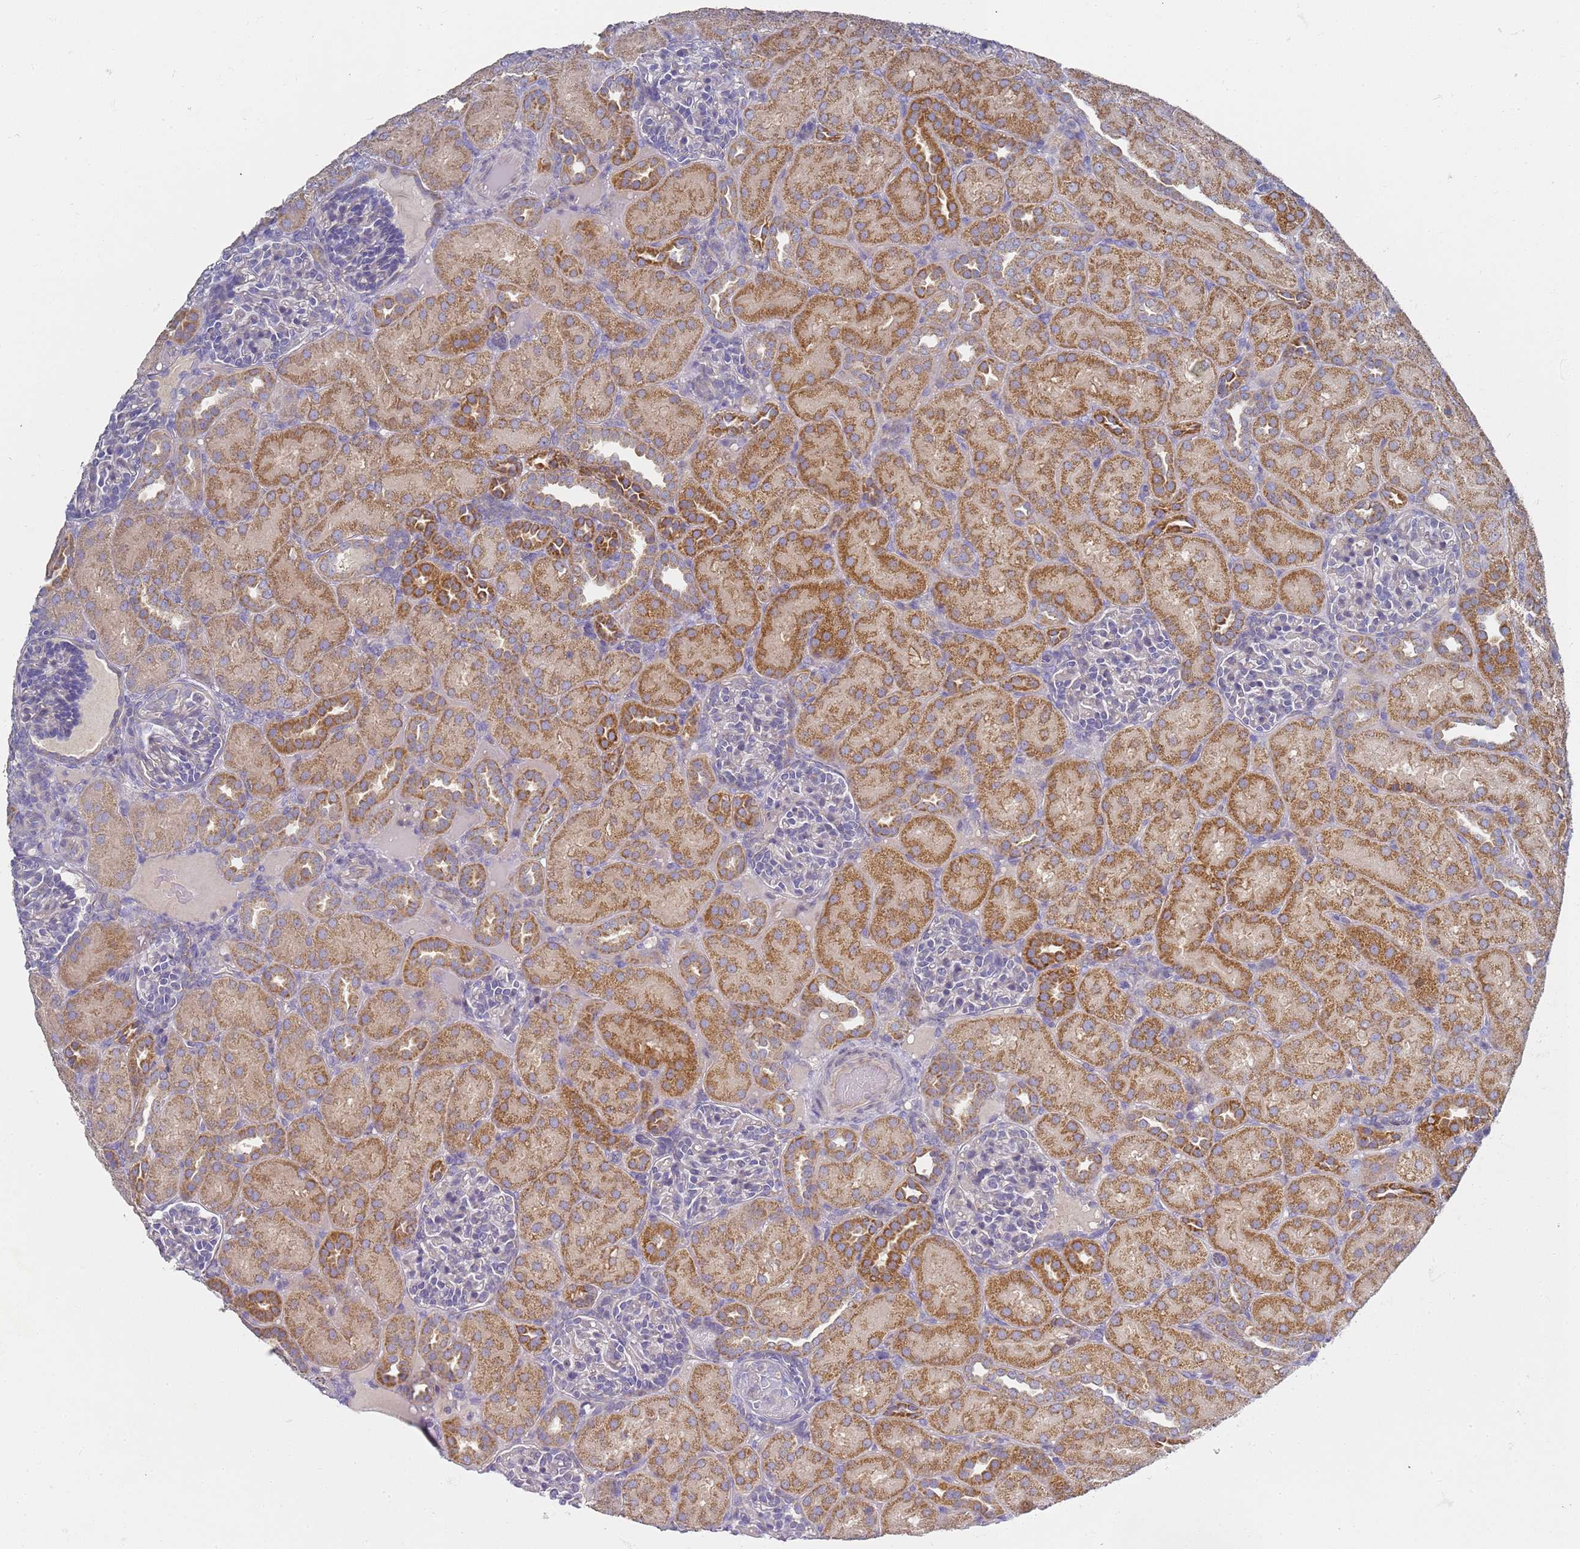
{"staining": {"intensity": "negative", "quantity": "none", "location": "none"}, "tissue": "kidney", "cell_type": "Cells in glomeruli", "image_type": "normal", "snomed": [{"axis": "morphology", "description": "Normal tissue, NOS"}, {"axis": "topography", "description": "Kidney"}], "caption": "Kidney was stained to show a protein in brown. There is no significant expression in cells in glomeruli. (Stains: DAB immunohistochemistry with hematoxylin counter stain, Microscopy: brightfield microscopy at high magnification).", "gene": "NPEPPS", "patient": {"sex": "male", "age": 1}}